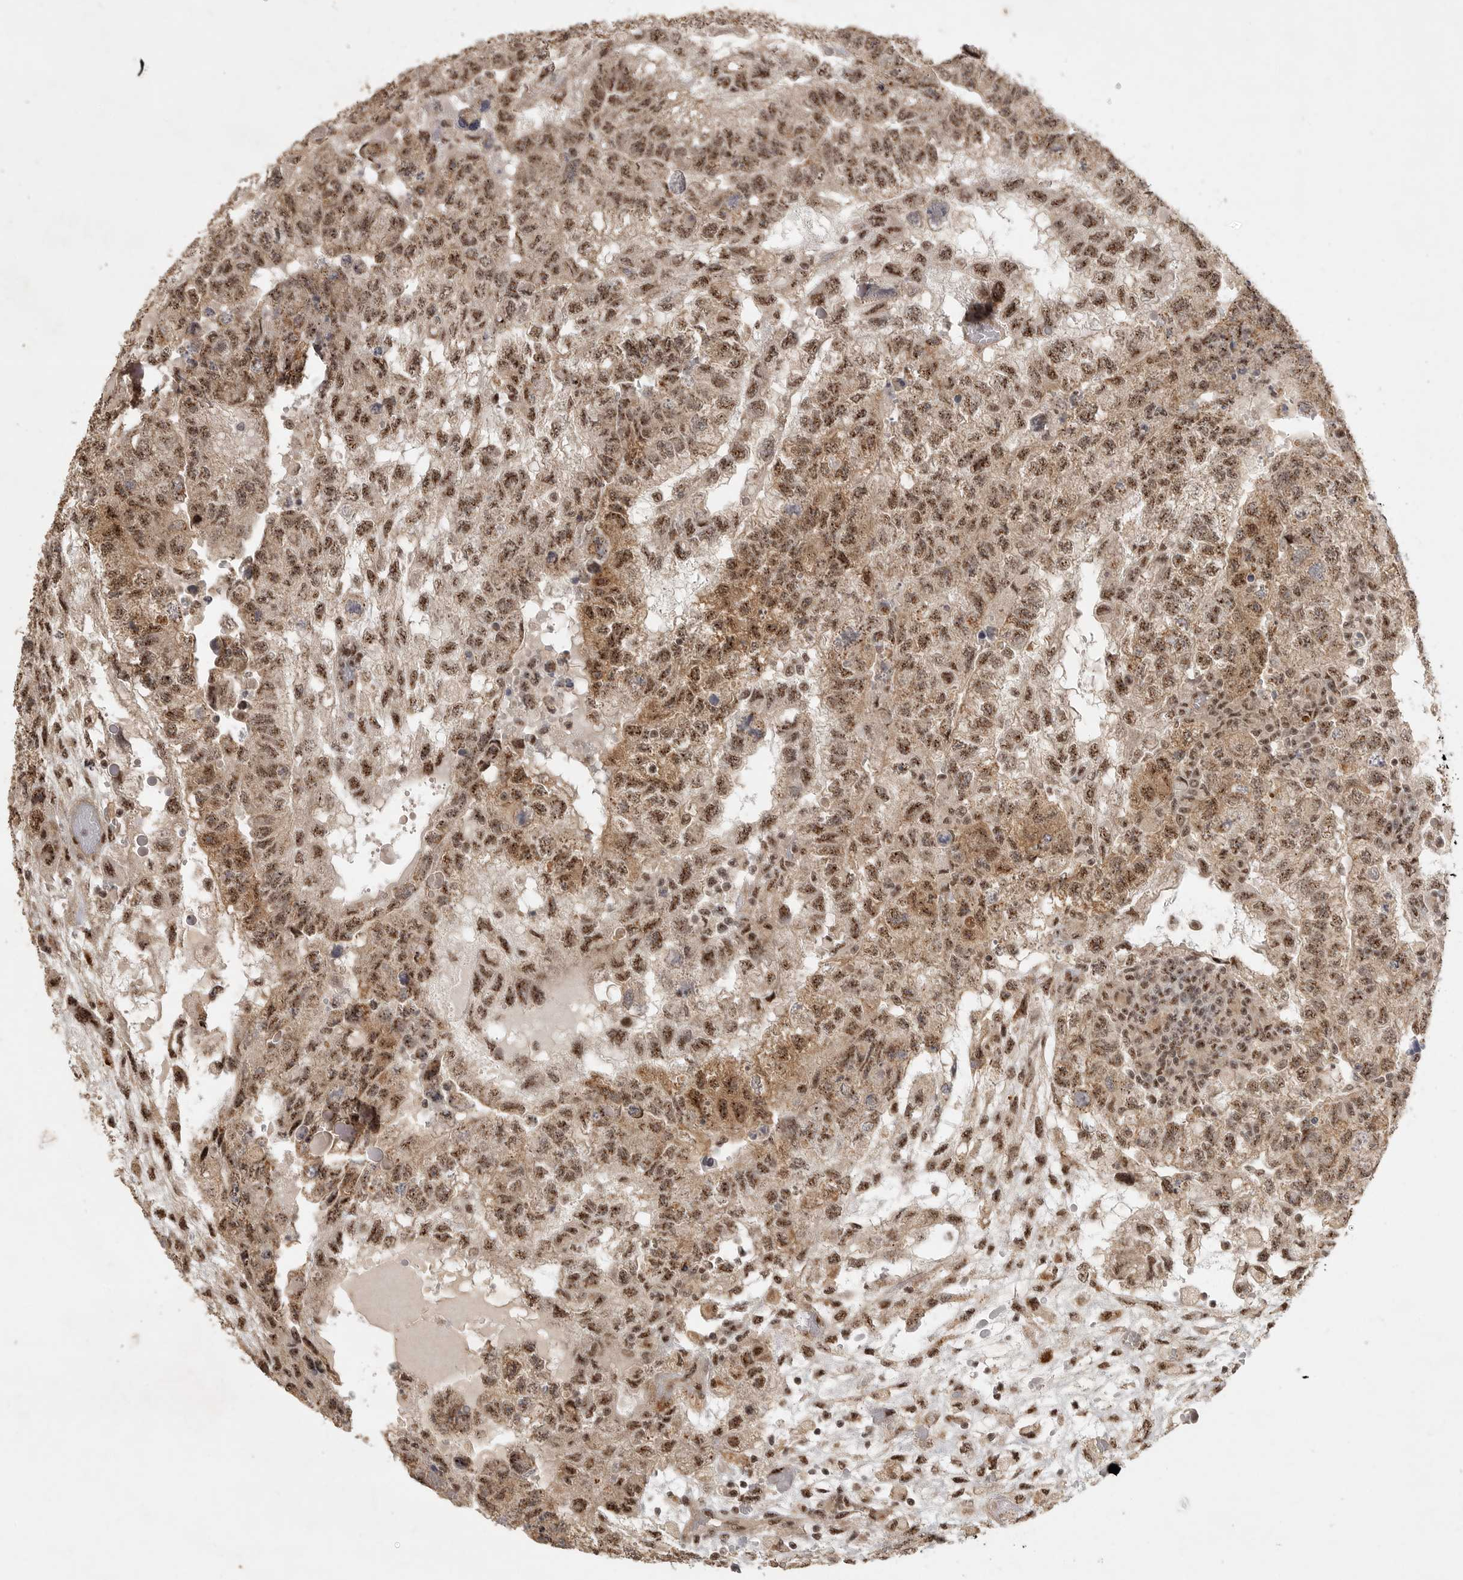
{"staining": {"intensity": "strong", "quantity": ">75%", "location": "nuclear"}, "tissue": "testis cancer", "cell_type": "Tumor cells", "image_type": "cancer", "snomed": [{"axis": "morphology", "description": "Carcinoma, Embryonal, NOS"}, {"axis": "topography", "description": "Testis"}], "caption": "The photomicrograph shows a brown stain indicating the presence of a protein in the nuclear of tumor cells in testis cancer.", "gene": "POMP", "patient": {"sex": "male", "age": 36}}